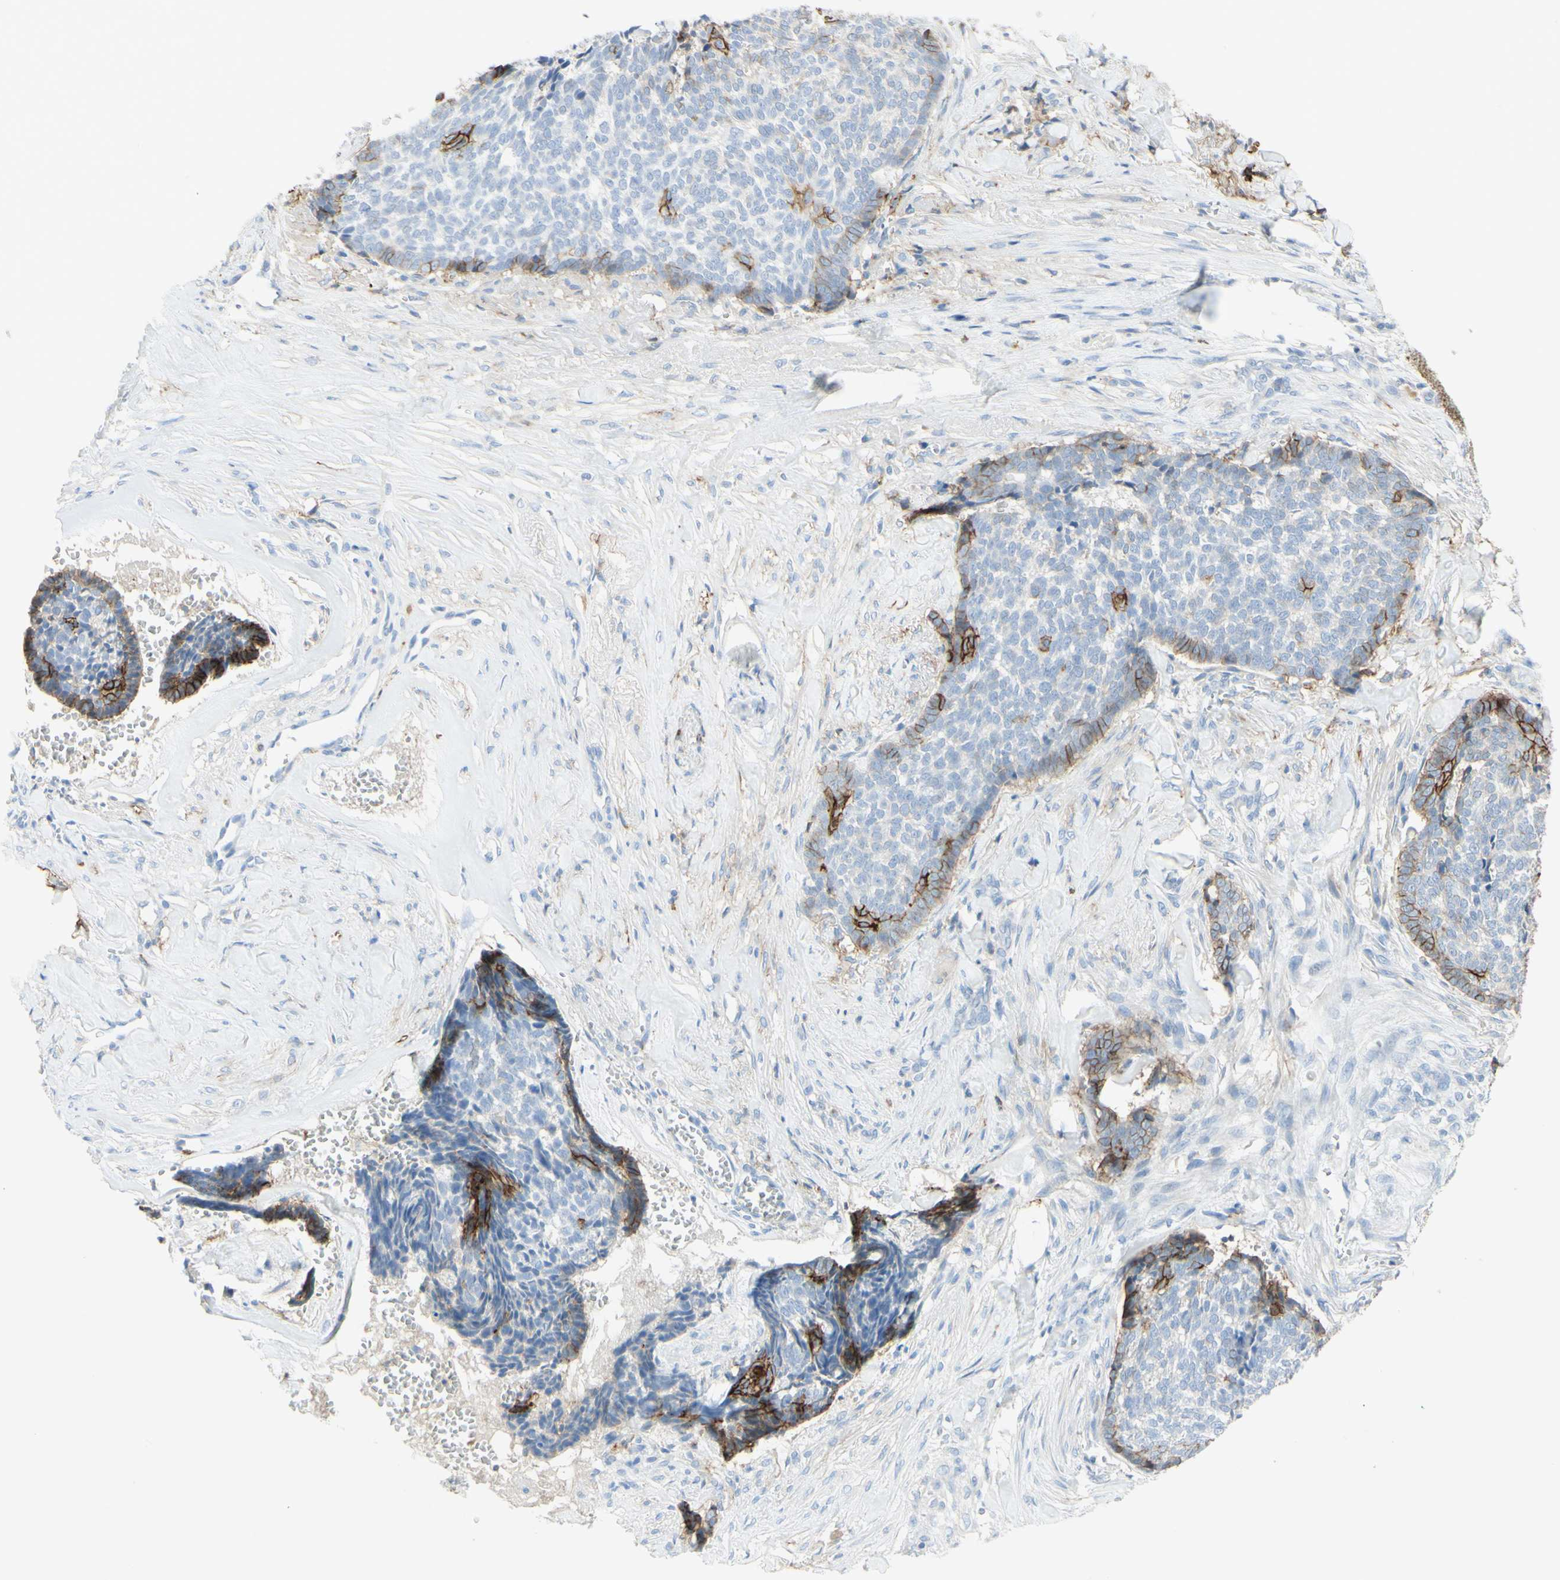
{"staining": {"intensity": "strong", "quantity": "<25%", "location": "cytoplasmic/membranous"}, "tissue": "skin cancer", "cell_type": "Tumor cells", "image_type": "cancer", "snomed": [{"axis": "morphology", "description": "Basal cell carcinoma"}, {"axis": "topography", "description": "Skin"}], "caption": "Strong cytoplasmic/membranous protein expression is appreciated in about <25% of tumor cells in skin cancer (basal cell carcinoma).", "gene": "ALCAM", "patient": {"sex": "male", "age": 84}}